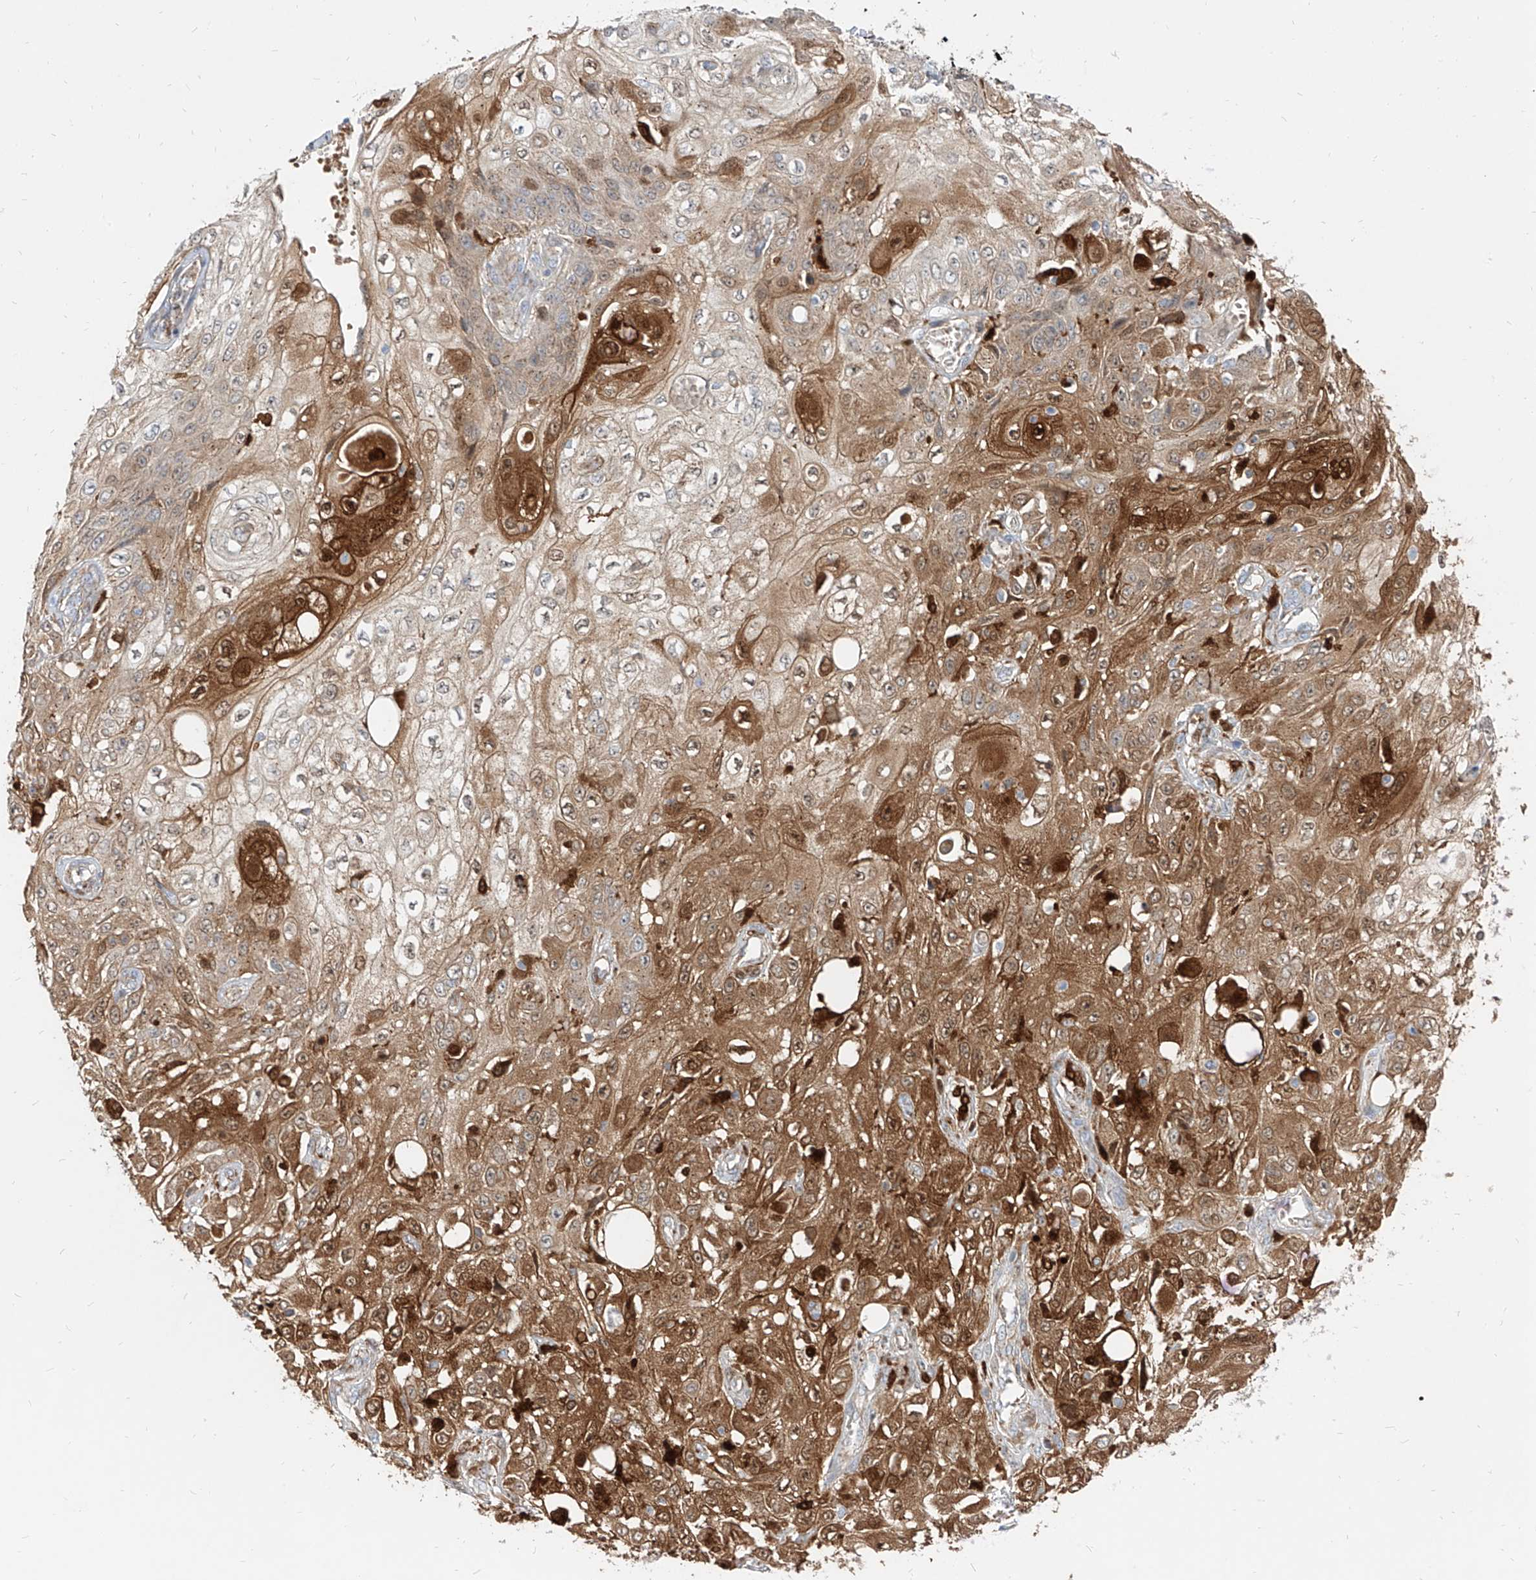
{"staining": {"intensity": "moderate", "quantity": ">75%", "location": "cytoplasmic/membranous"}, "tissue": "skin cancer", "cell_type": "Tumor cells", "image_type": "cancer", "snomed": [{"axis": "morphology", "description": "Squamous cell carcinoma, NOS"}, {"axis": "morphology", "description": "Squamous cell carcinoma, metastatic, NOS"}, {"axis": "topography", "description": "Skin"}, {"axis": "topography", "description": "Lymph node"}], "caption": "Protein analysis of skin squamous cell carcinoma tissue shows moderate cytoplasmic/membranous expression in approximately >75% of tumor cells.", "gene": "KYNU", "patient": {"sex": "male", "age": 75}}